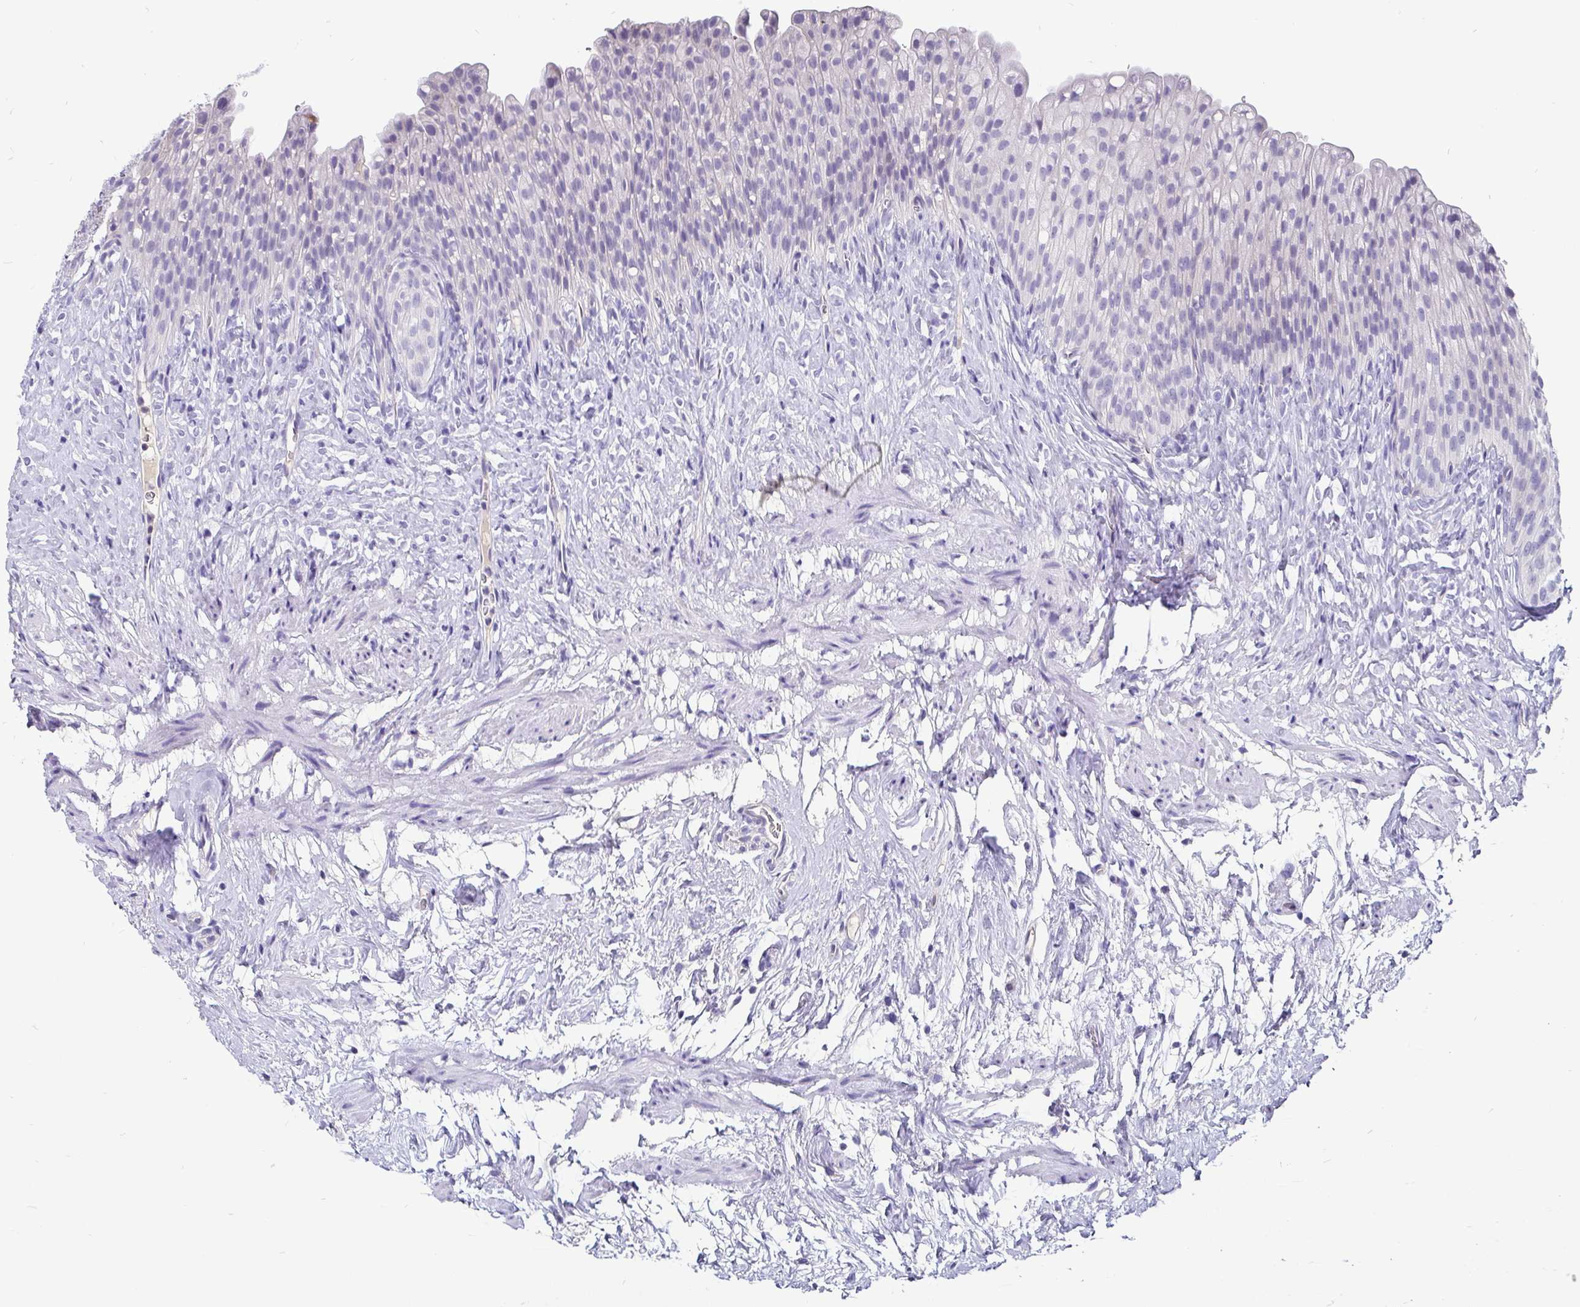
{"staining": {"intensity": "negative", "quantity": "none", "location": "none"}, "tissue": "urinary bladder", "cell_type": "Urothelial cells", "image_type": "normal", "snomed": [{"axis": "morphology", "description": "Normal tissue, NOS"}, {"axis": "topography", "description": "Urinary bladder"}, {"axis": "topography", "description": "Prostate"}], "caption": "IHC photomicrograph of normal urinary bladder: human urinary bladder stained with DAB shows no significant protein staining in urothelial cells. (Brightfield microscopy of DAB (3,3'-diaminobenzidine) IHC at high magnification).", "gene": "ADAMTS6", "patient": {"sex": "male", "age": 76}}